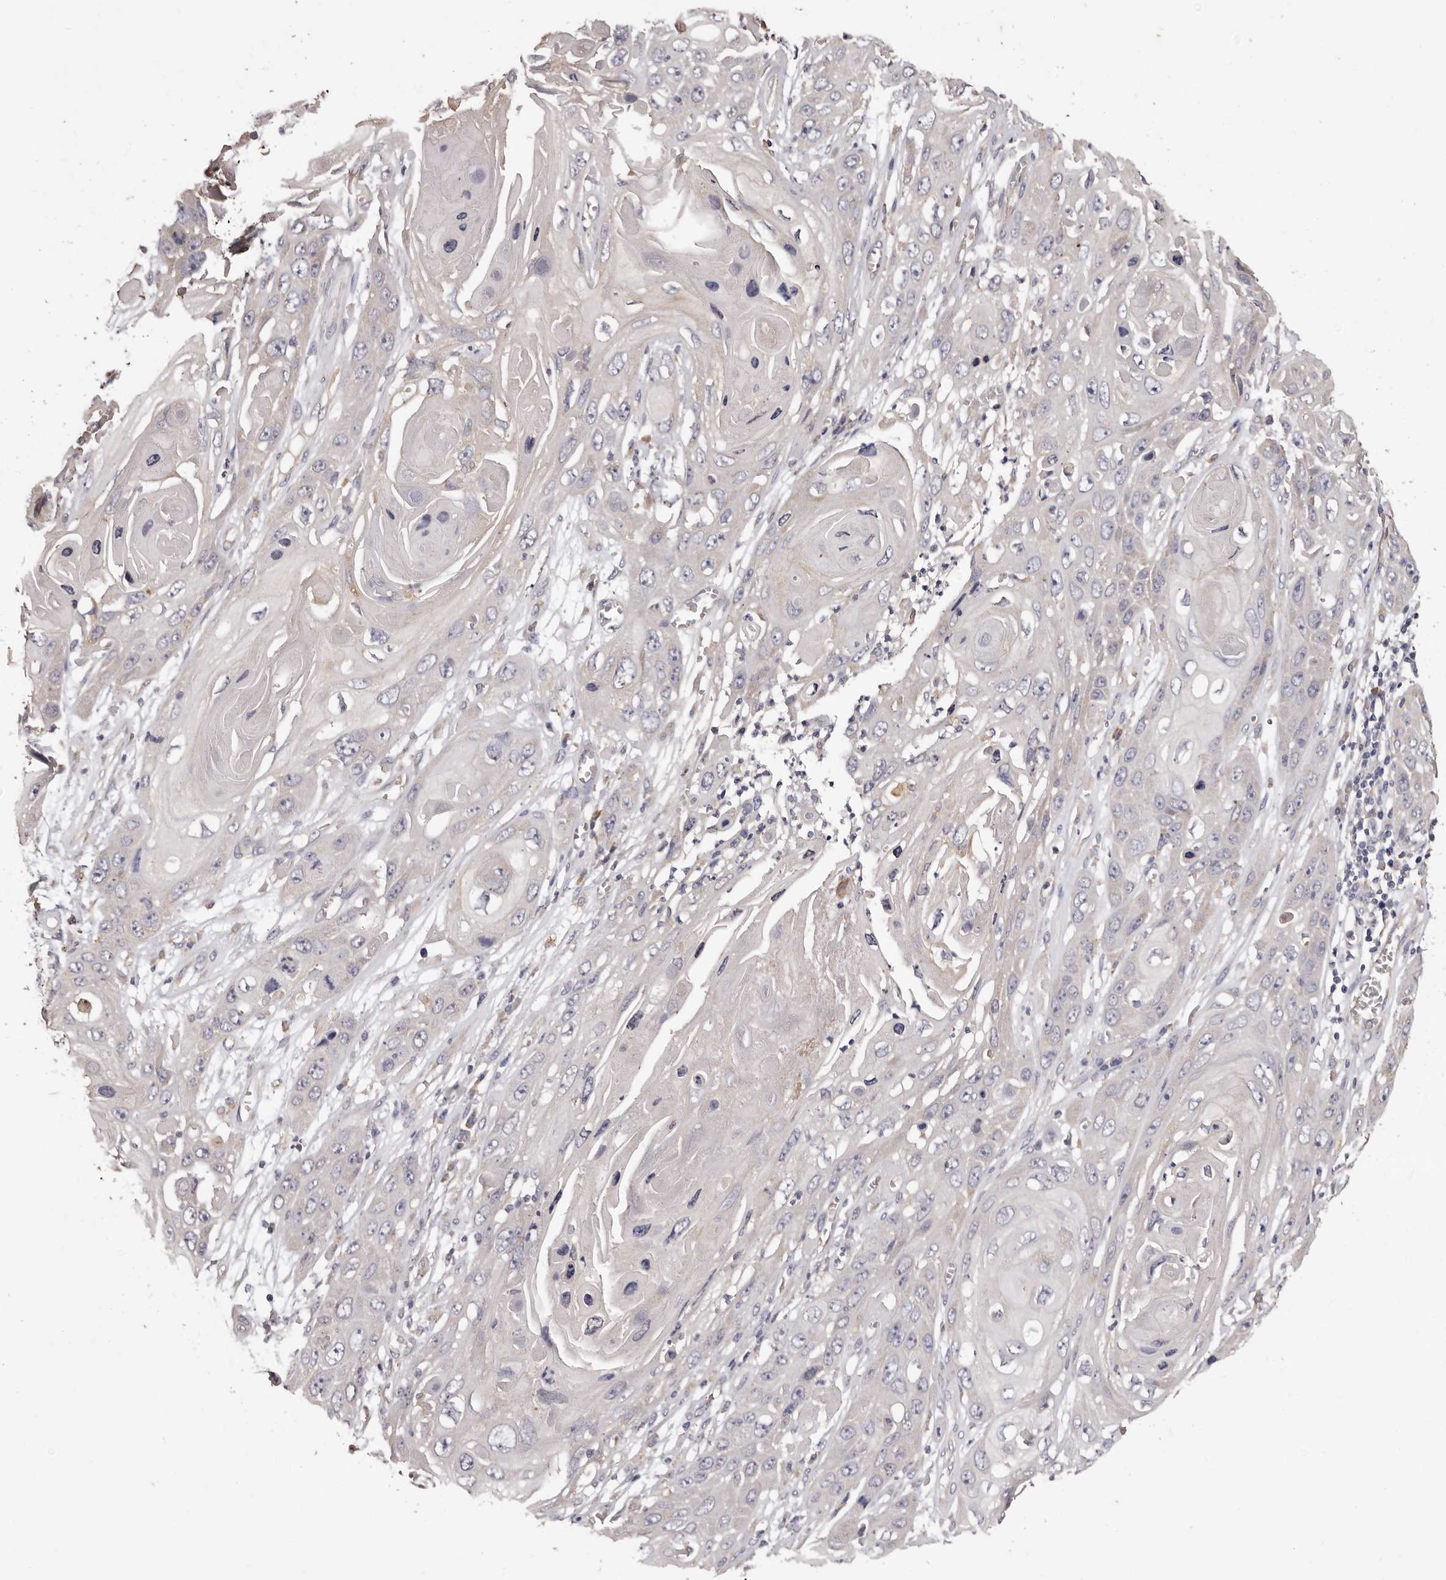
{"staining": {"intensity": "negative", "quantity": "none", "location": "none"}, "tissue": "skin cancer", "cell_type": "Tumor cells", "image_type": "cancer", "snomed": [{"axis": "morphology", "description": "Squamous cell carcinoma, NOS"}, {"axis": "topography", "description": "Skin"}], "caption": "Immunohistochemistry (IHC) photomicrograph of neoplastic tissue: skin squamous cell carcinoma stained with DAB (3,3'-diaminobenzidine) reveals no significant protein staining in tumor cells.", "gene": "ETNK1", "patient": {"sex": "male", "age": 55}}